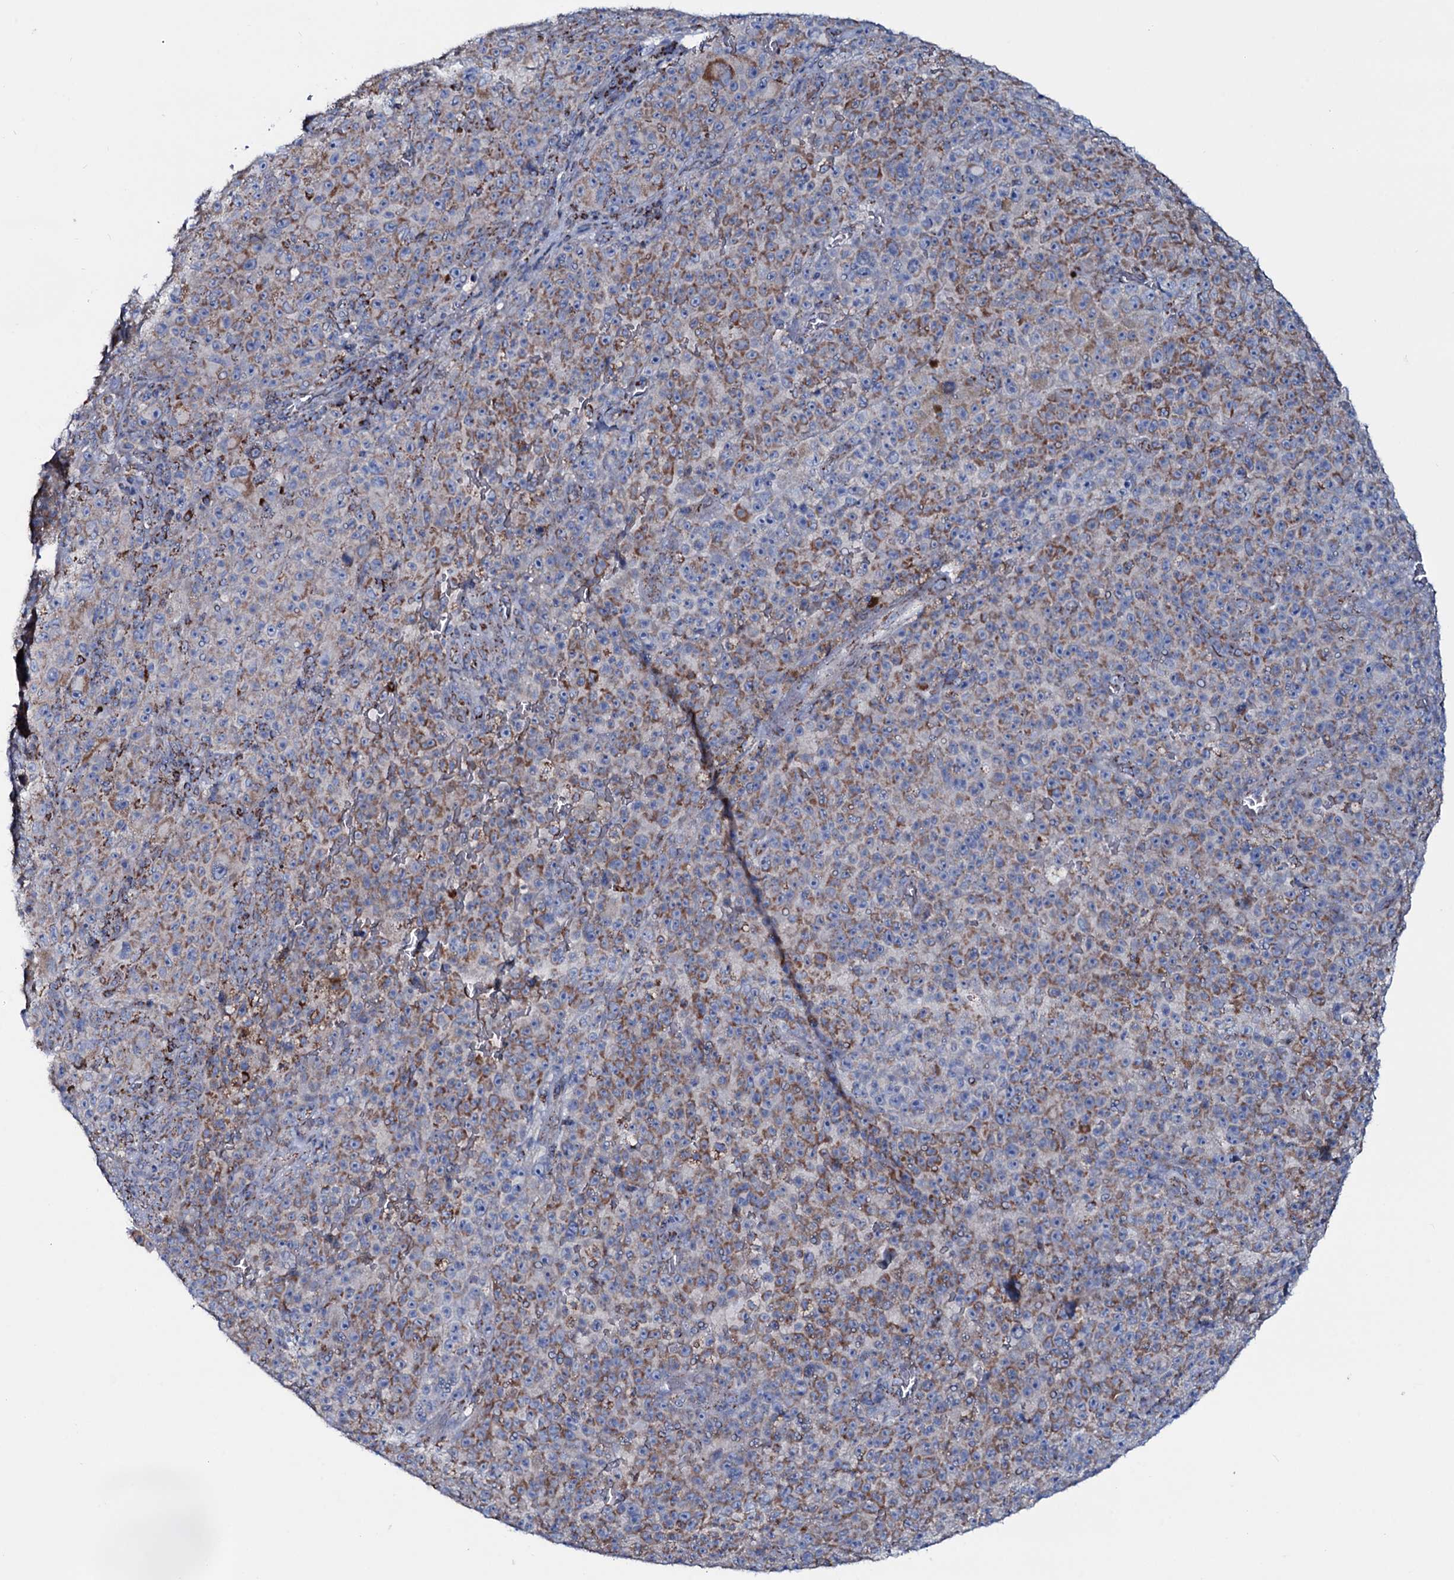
{"staining": {"intensity": "moderate", "quantity": ">75%", "location": "cytoplasmic/membranous"}, "tissue": "melanoma", "cell_type": "Tumor cells", "image_type": "cancer", "snomed": [{"axis": "morphology", "description": "Malignant melanoma, NOS"}, {"axis": "topography", "description": "Skin"}], "caption": "Moderate cytoplasmic/membranous staining for a protein is identified in approximately >75% of tumor cells of malignant melanoma using immunohistochemistry (IHC).", "gene": "MRPS35", "patient": {"sex": "female", "age": 82}}